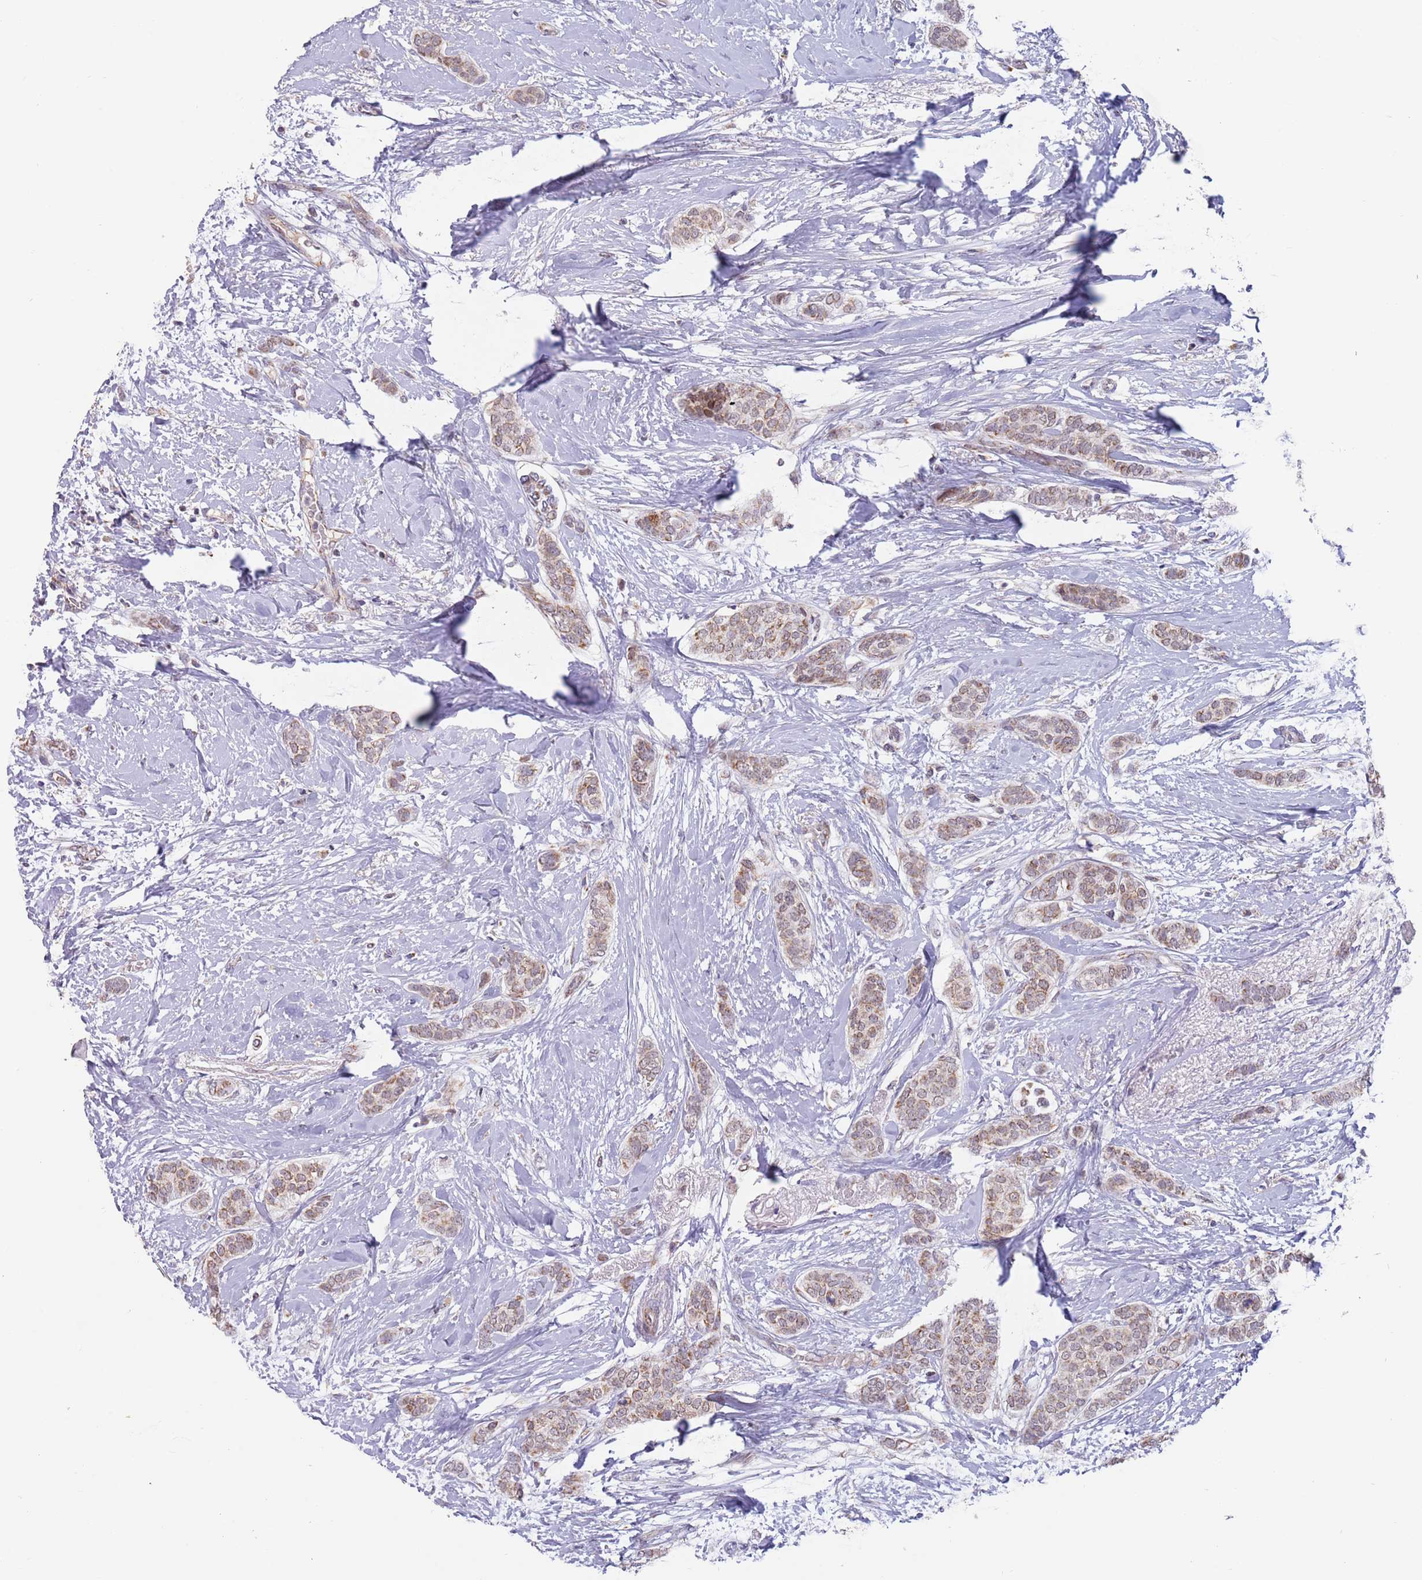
{"staining": {"intensity": "weak", "quantity": ">75%", "location": "cytoplasmic/membranous"}, "tissue": "breast cancer", "cell_type": "Tumor cells", "image_type": "cancer", "snomed": [{"axis": "morphology", "description": "Duct carcinoma"}, {"axis": "topography", "description": "Breast"}], "caption": "This photomicrograph displays breast infiltrating ductal carcinoma stained with immunohistochemistry (IHC) to label a protein in brown. The cytoplasmic/membranous of tumor cells show weak positivity for the protein. Nuclei are counter-stained blue.", "gene": "TIMM13", "patient": {"sex": "female", "age": 72}}